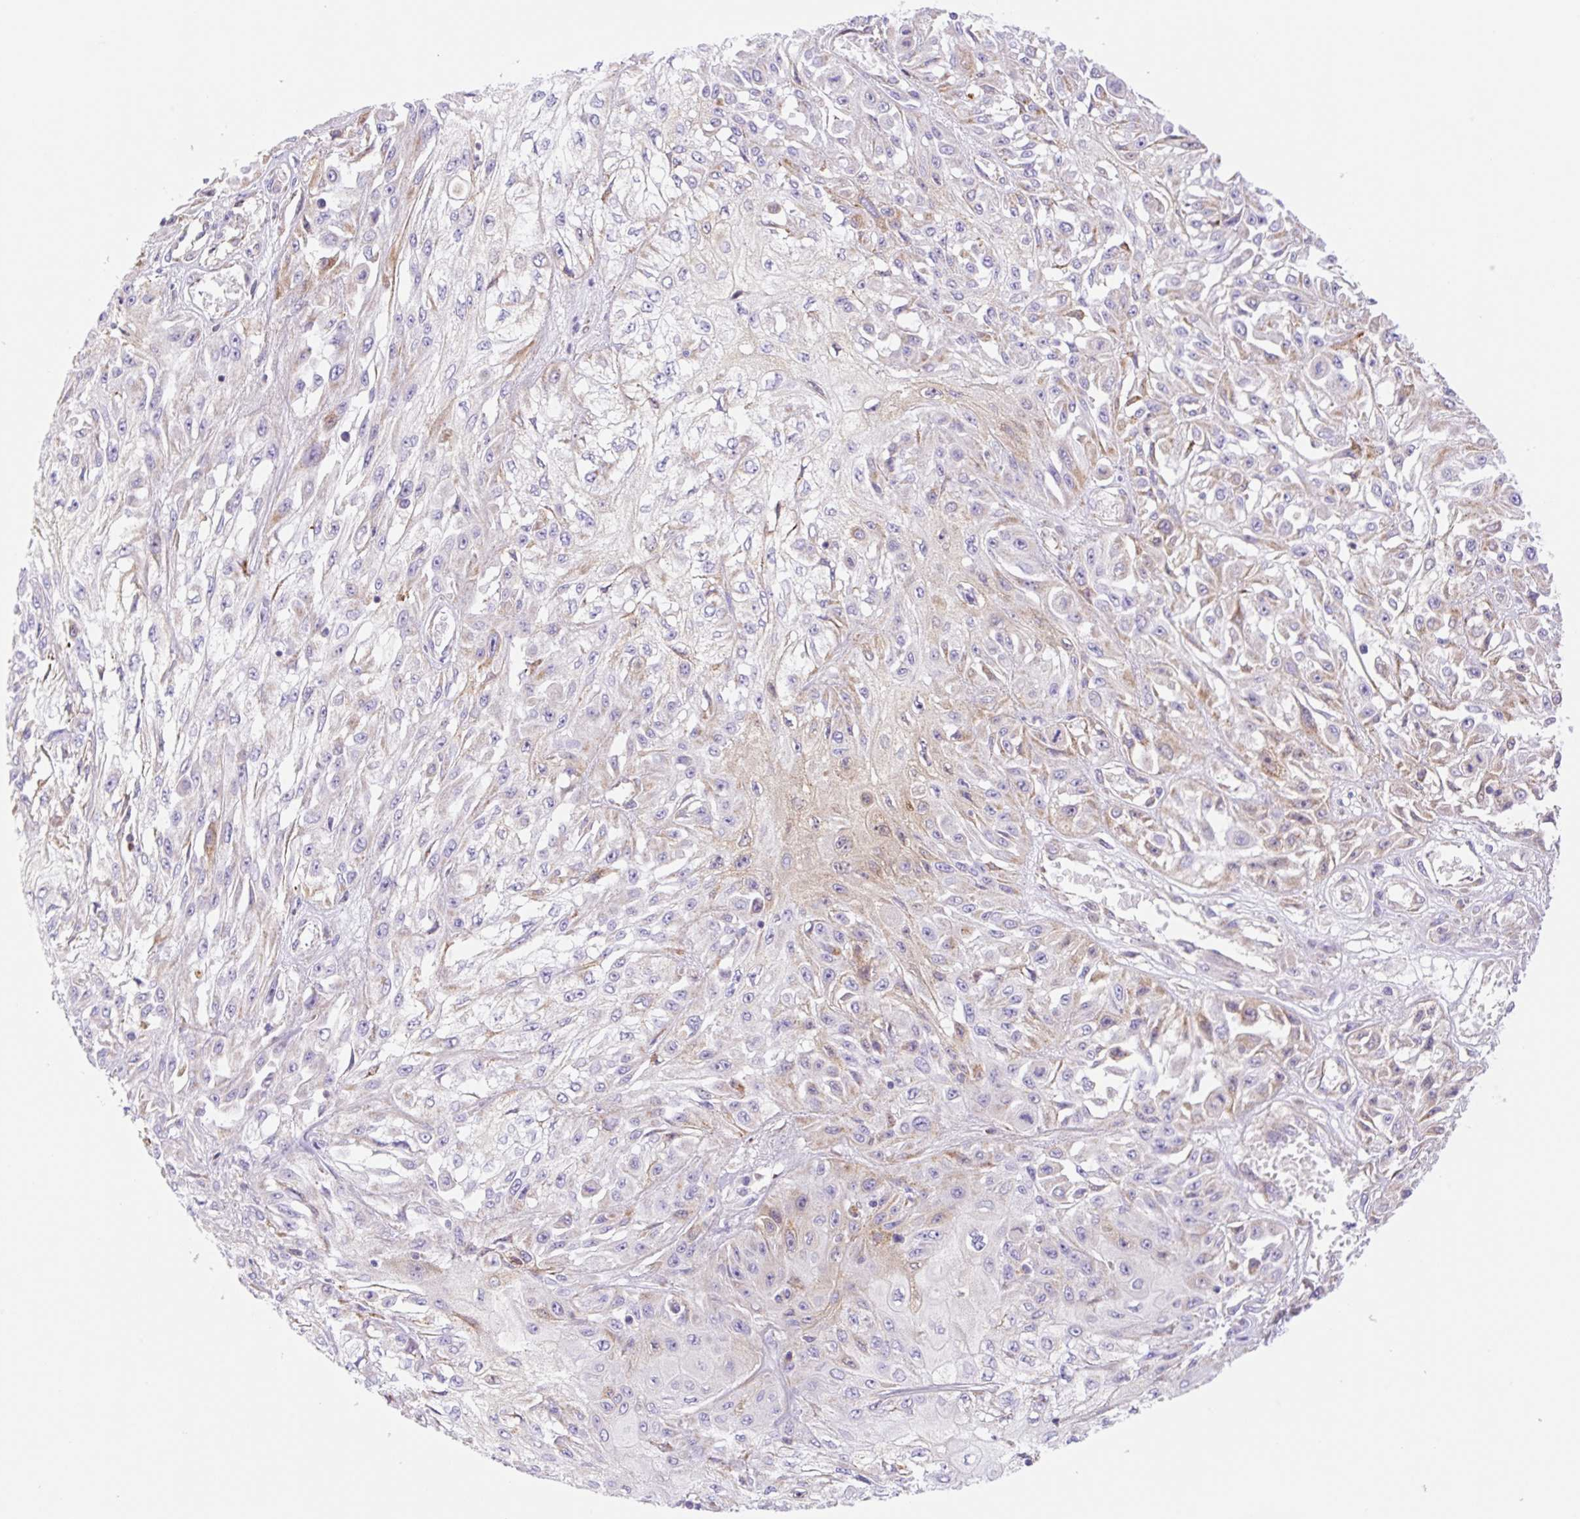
{"staining": {"intensity": "moderate", "quantity": "<25%", "location": "cytoplasmic/membranous"}, "tissue": "skin cancer", "cell_type": "Tumor cells", "image_type": "cancer", "snomed": [{"axis": "morphology", "description": "Squamous cell carcinoma, NOS"}, {"axis": "morphology", "description": "Squamous cell carcinoma, metastatic, NOS"}, {"axis": "topography", "description": "Skin"}, {"axis": "topography", "description": "Lymph node"}], "caption": "About <25% of tumor cells in skin cancer (metastatic squamous cell carcinoma) display moderate cytoplasmic/membranous protein positivity as visualized by brown immunohistochemical staining.", "gene": "ETNK2", "patient": {"sex": "male", "age": 75}}